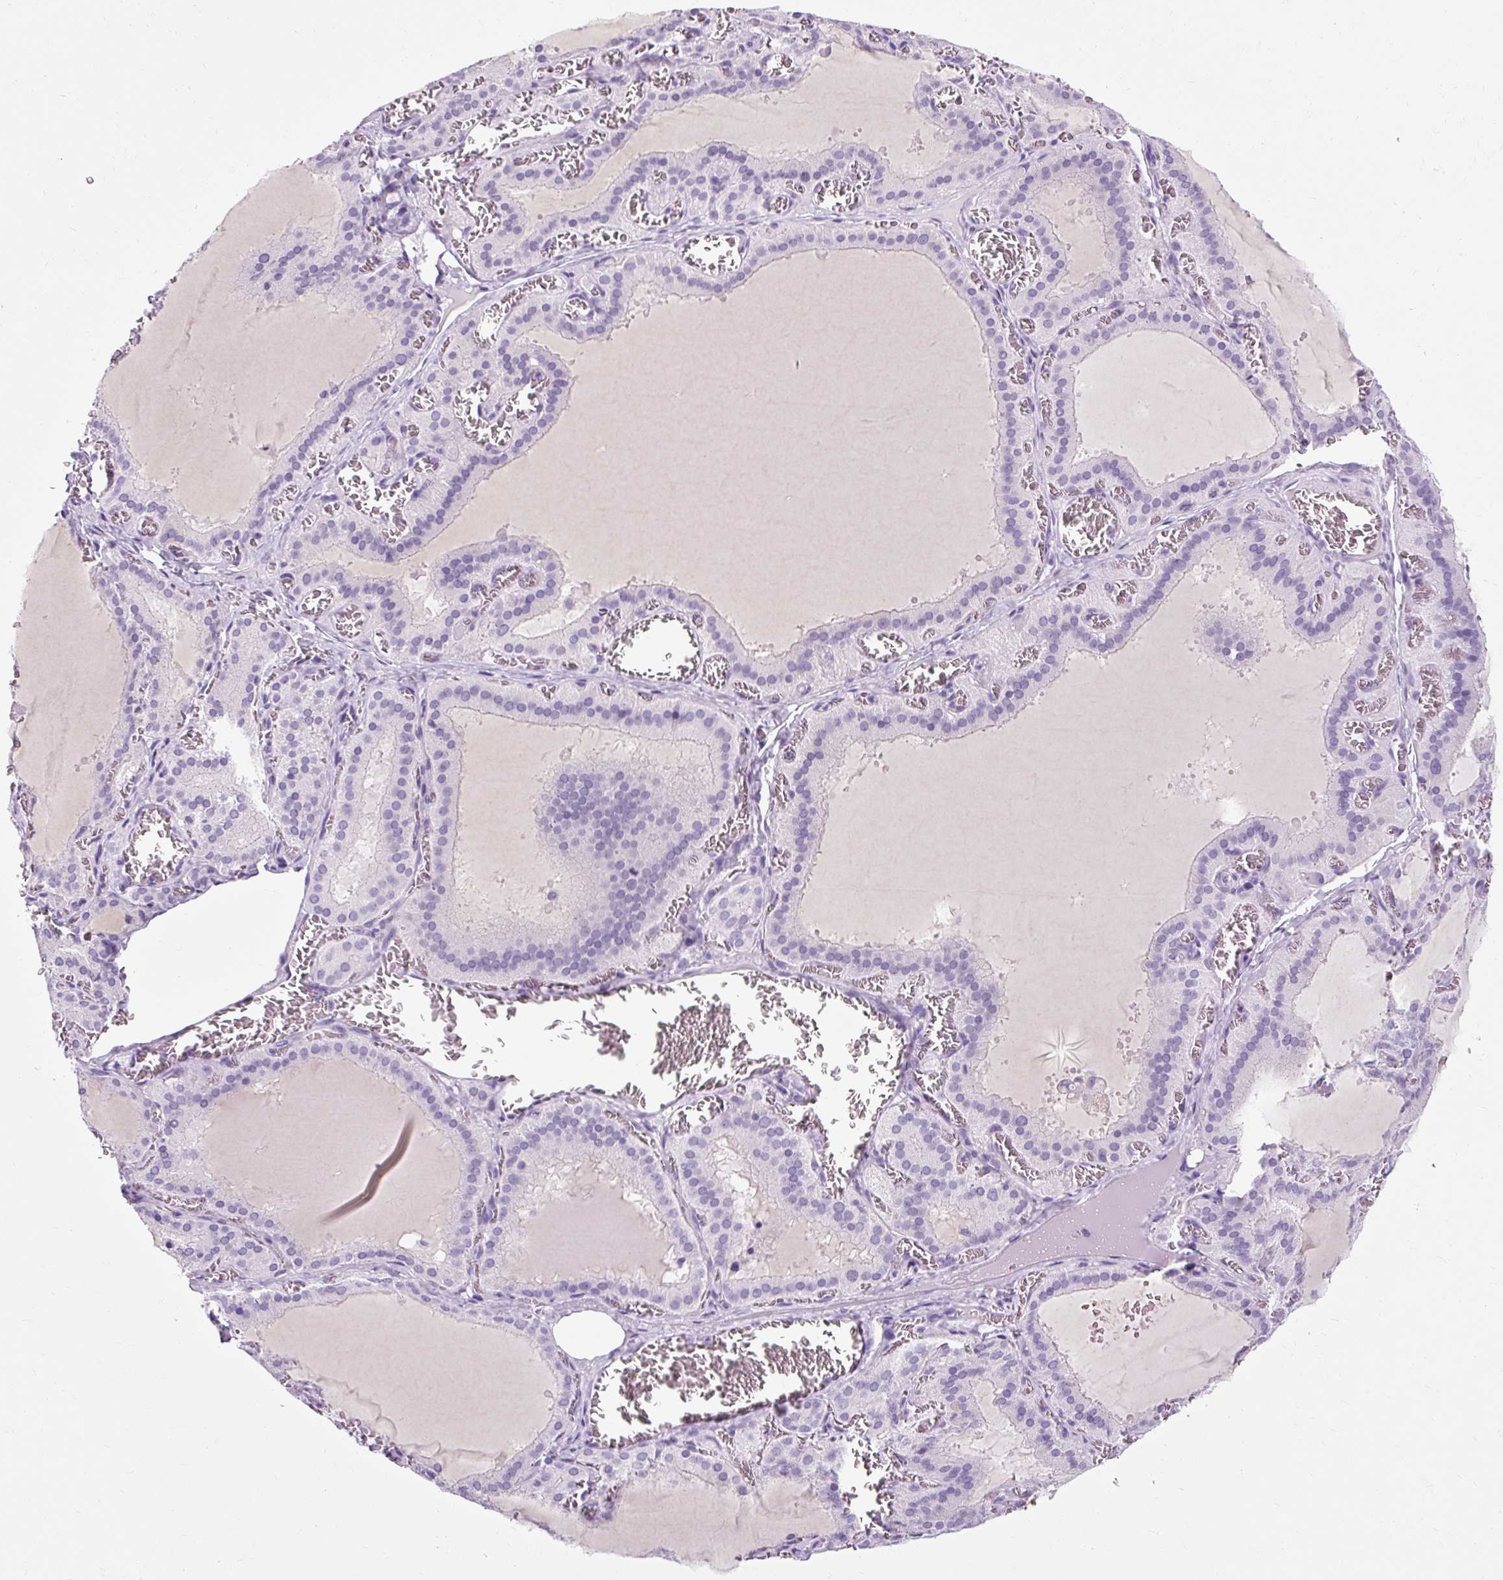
{"staining": {"intensity": "negative", "quantity": "none", "location": "none"}, "tissue": "thyroid gland", "cell_type": "Glandular cells", "image_type": "normal", "snomed": [{"axis": "morphology", "description": "Normal tissue, NOS"}, {"axis": "topography", "description": "Thyroid gland"}], "caption": "Immunohistochemistry of normal human thyroid gland shows no positivity in glandular cells.", "gene": "B3GNT4", "patient": {"sex": "female", "age": 30}}